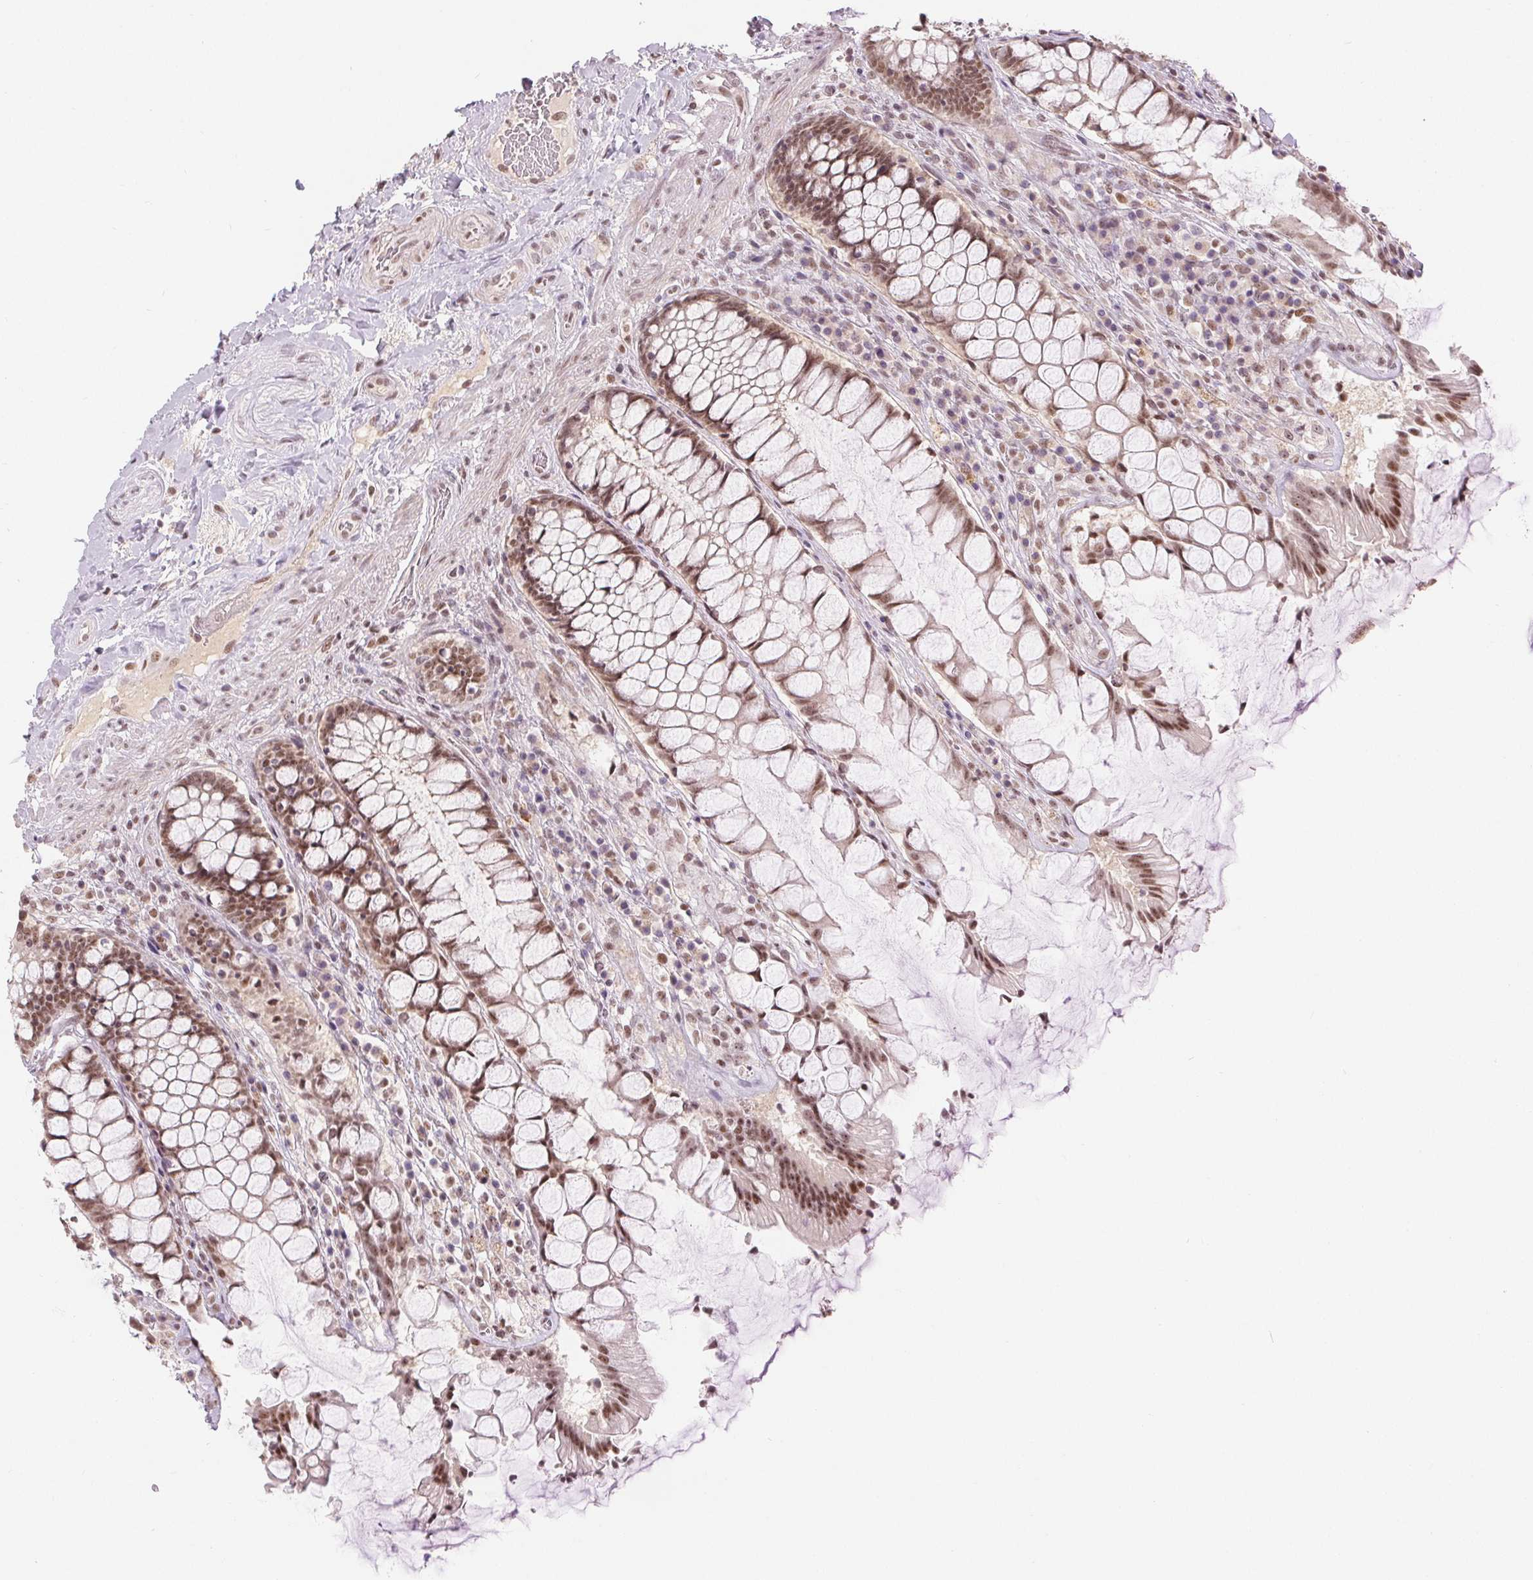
{"staining": {"intensity": "moderate", "quantity": ">75%", "location": "nuclear"}, "tissue": "rectum", "cell_type": "Glandular cells", "image_type": "normal", "snomed": [{"axis": "morphology", "description": "Normal tissue, NOS"}, {"axis": "topography", "description": "Rectum"}], "caption": "IHC histopathology image of normal rectum stained for a protein (brown), which shows medium levels of moderate nuclear positivity in approximately >75% of glandular cells.", "gene": "DEK", "patient": {"sex": "female", "age": 58}}